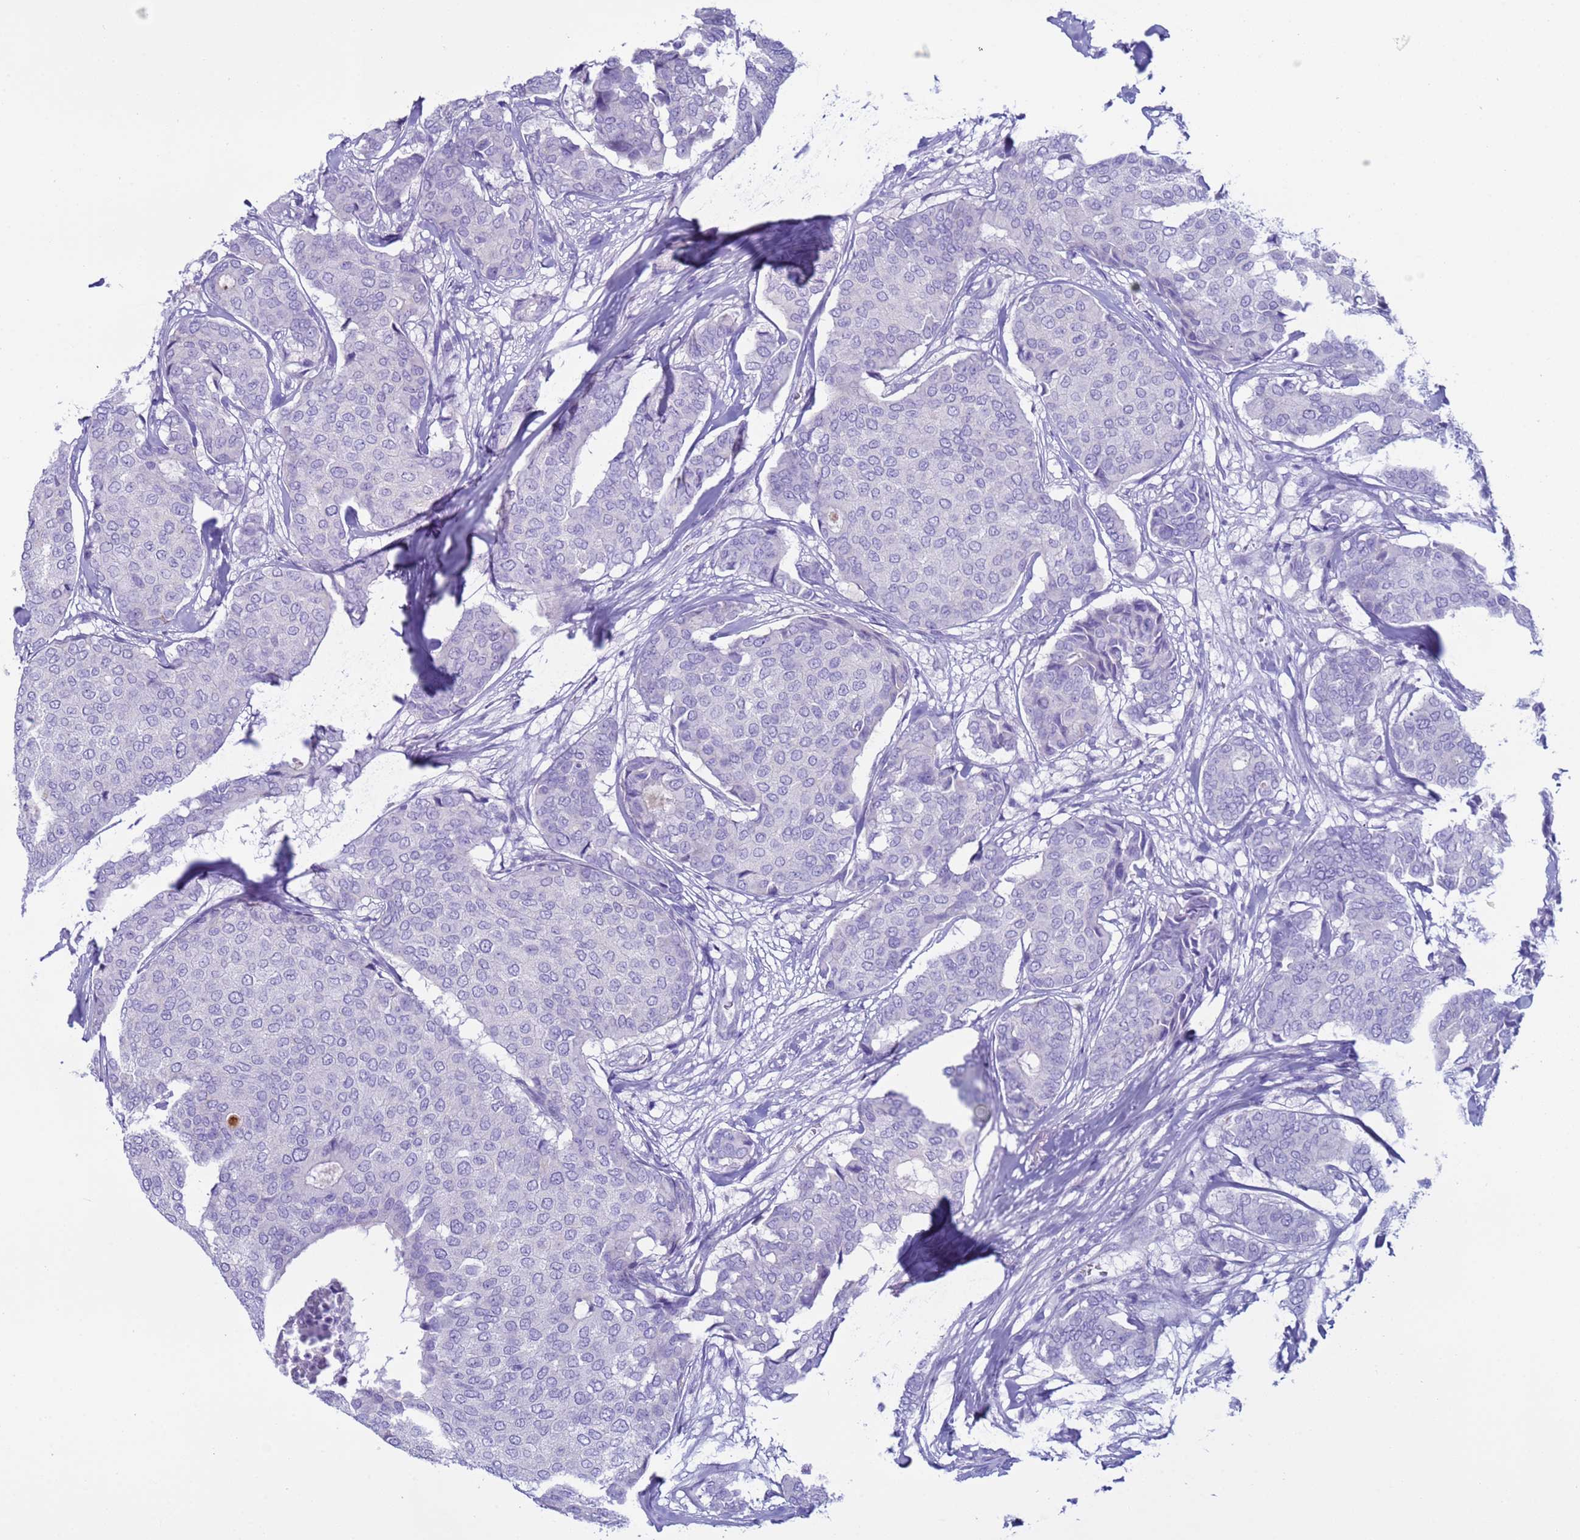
{"staining": {"intensity": "negative", "quantity": "none", "location": "none"}, "tissue": "breast cancer", "cell_type": "Tumor cells", "image_type": "cancer", "snomed": [{"axis": "morphology", "description": "Duct carcinoma"}, {"axis": "topography", "description": "Breast"}], "caption": "This micrograph is of breast invasive ductal carcinoma stained with IHC to label a protein in brown with the nuclei are counter-stained blue. There is no staining in tumor cells. Brightfield microscopy of immunohistochemistry (IHC) stained with DAB (brown) and hematoxylin (blue), captured at high magnification.", "gene": "CST4", "patient": {"sex": "female", "age": 75}}